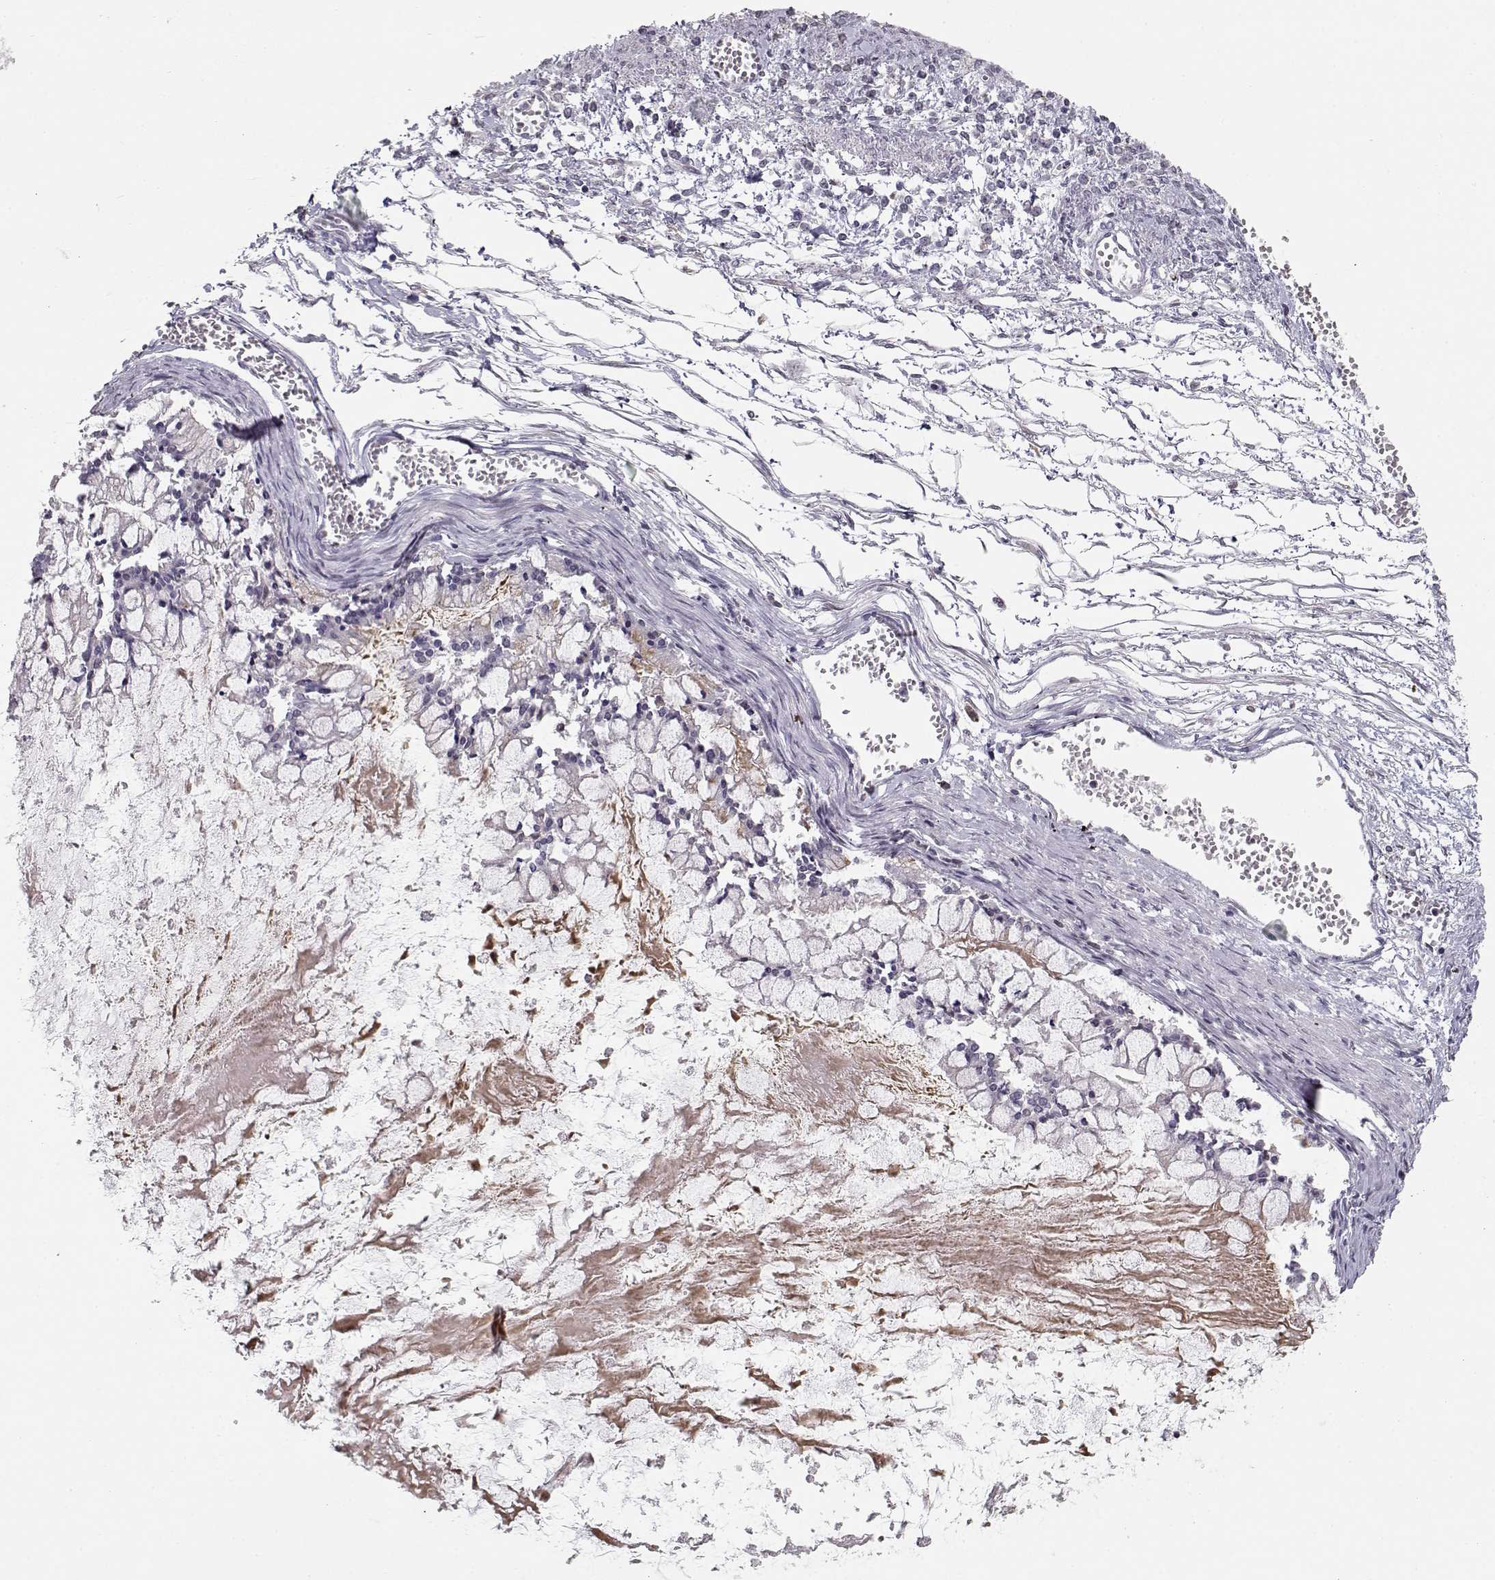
{"staining": {"intensity": "negative", "quantity": "none", "location": "none"}, "tissue": "ovarian cancer", "cell_type": "Tumor cells", "image_type": "cancer", "snomed": [{"axis": "morphology", "description": "Cystadenocarcinoma, mucinous, NOS"}, {"axis": "topography", "description": "Ovary"}], "caption": "This is a micrograph of IHC staining of mucinous cystadenocarcinoma (ovarian), which shows no positivity in tumor cells. (Brightfield microscopy of DAB immunohistochemistry at high magnification).", "gene": "TEPP", "patient": {"sex": "female", "age": 67}}